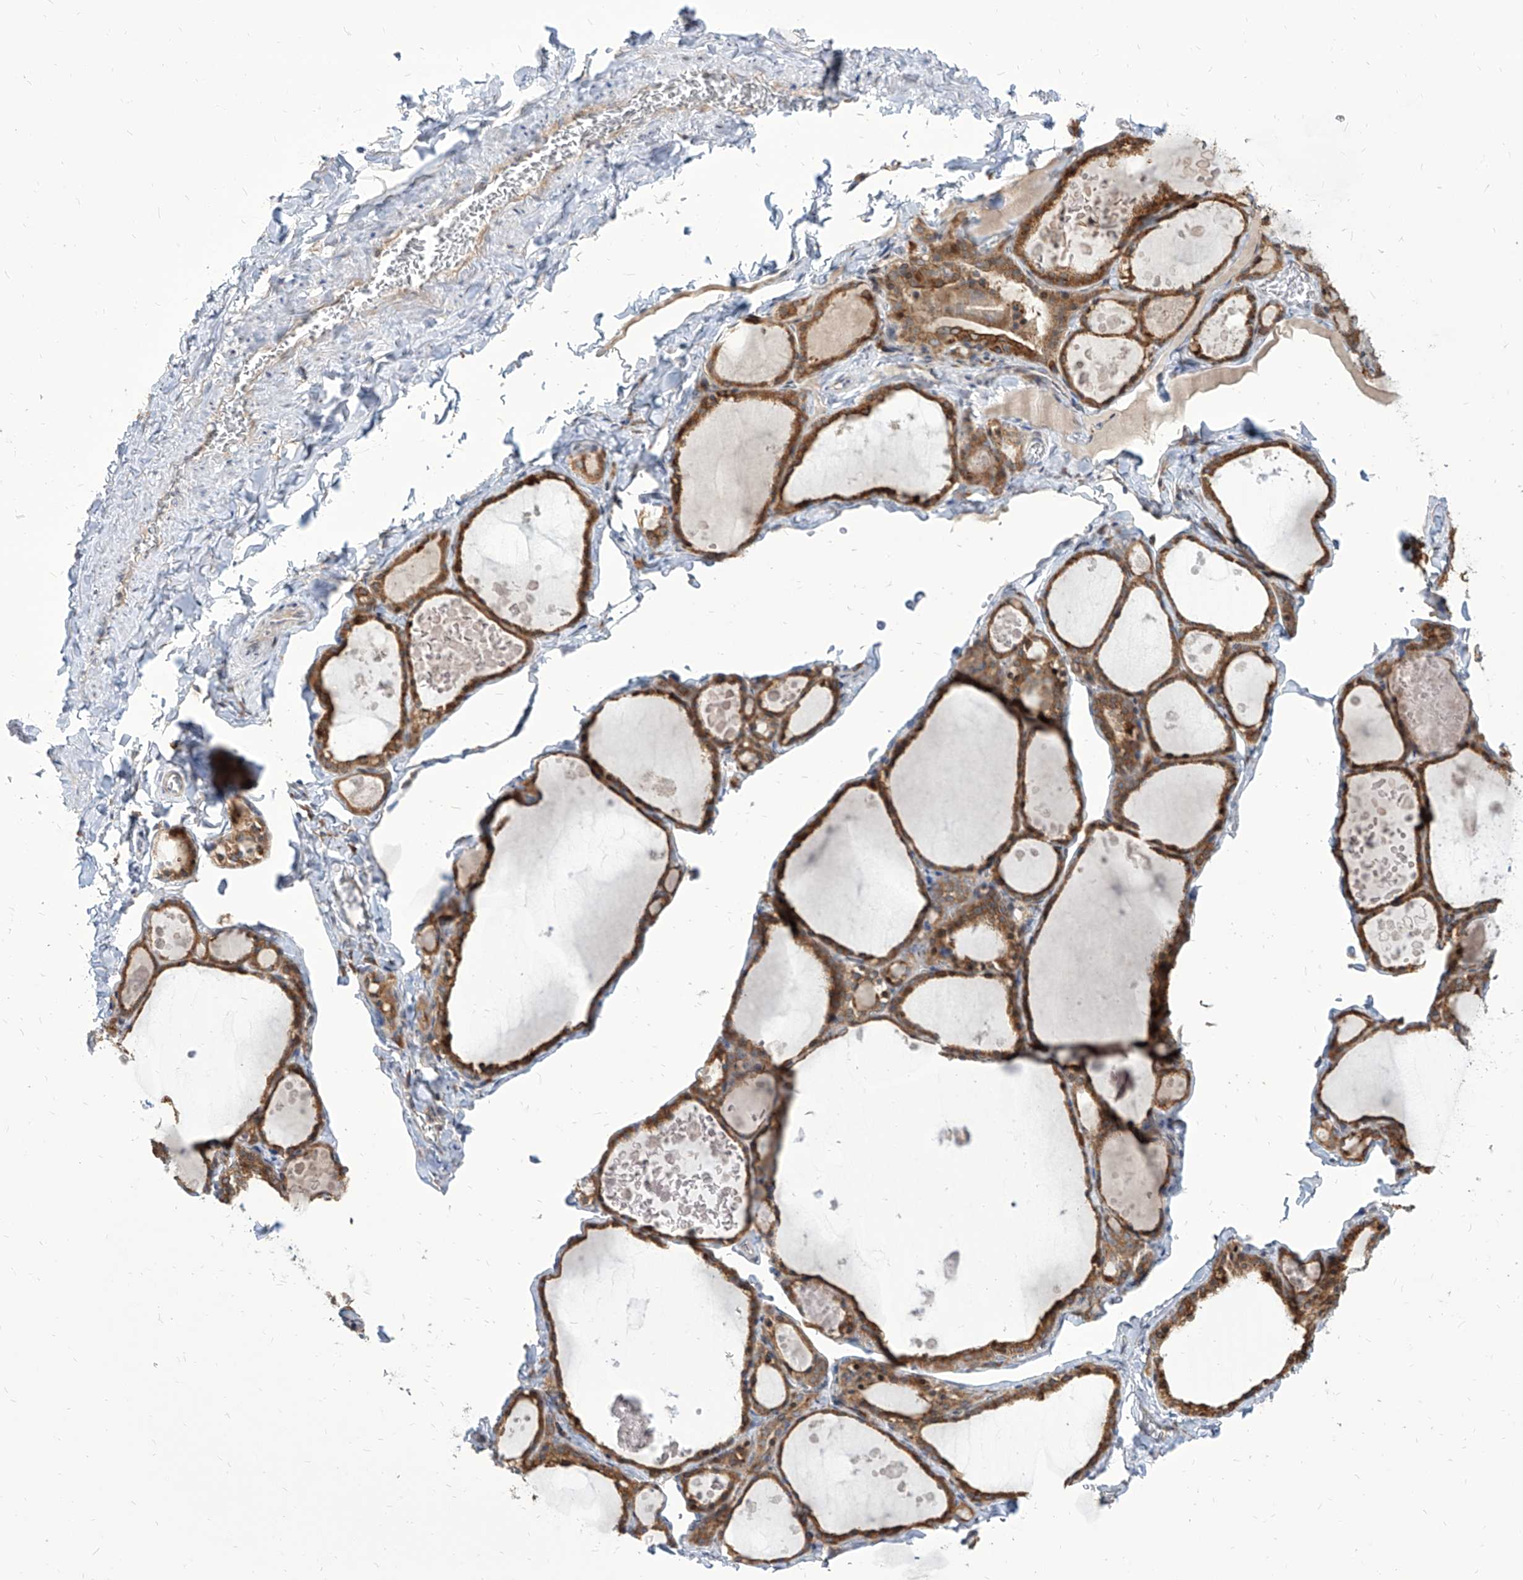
{"staining": {"intensity": "moderate", "quantity": ">75%", "location": "cytoplasmic/membranous"}, "tissue": "thyroid gland", "cell_type": "Glandular cells", "image_type": "normal", "snomed": [{"axis": "morphology", "description": "Normal tissue, NOS"}, {"axis": "topography", "description": "Thyroid gland"}], "caption": "A brown stain labels moderate cytoplasmic/membranous staining of a protein in glandular cells of normal thyroid gland.", "gene": "FAM83B", "patient": {"sex": "male", "age": 56}}